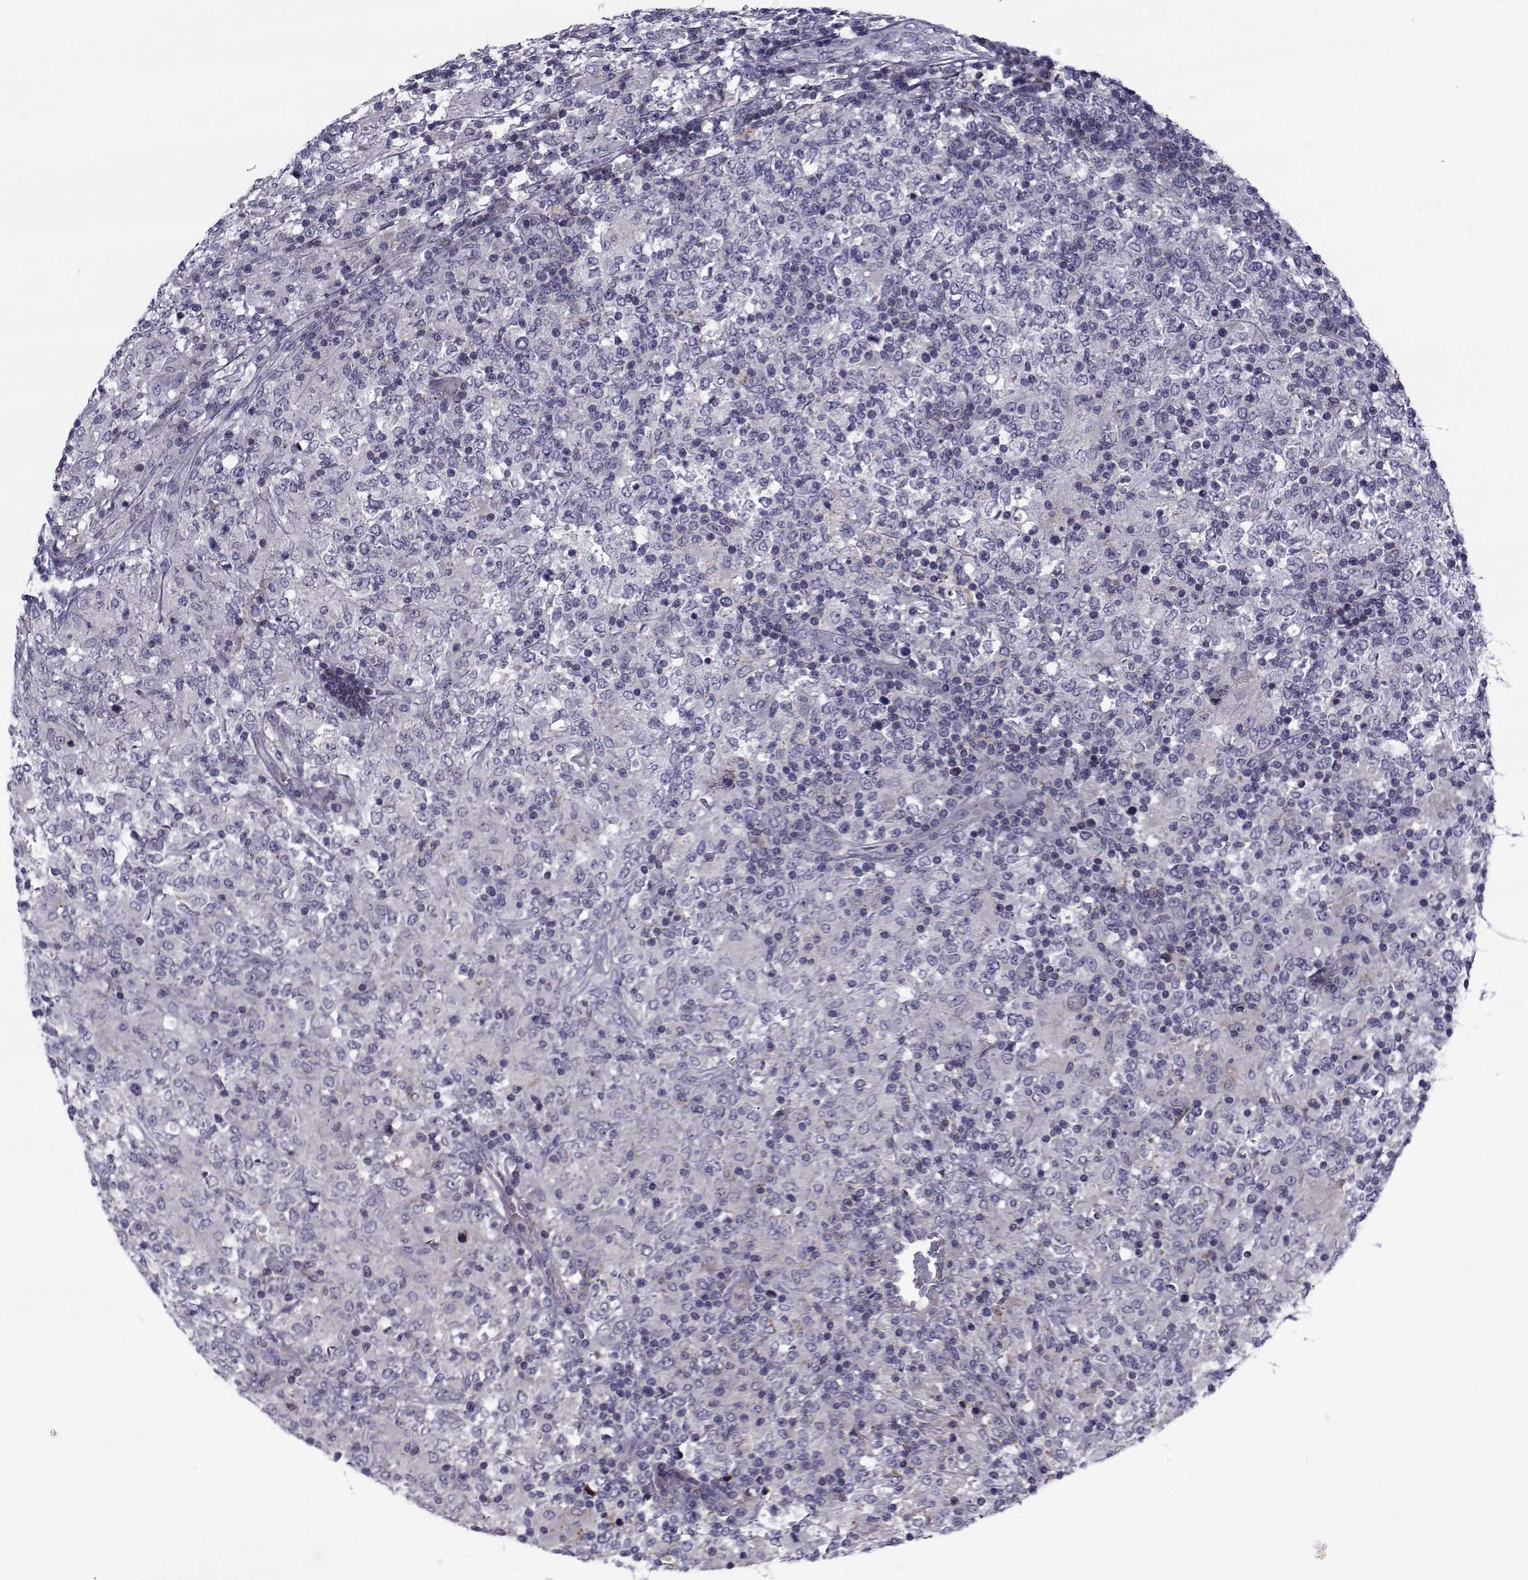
{"staining": {"intensity": "negative", "quantity": "none", "location": "none"}, "tissue": "lymphoma", "cell_type": "Tumor cells", "image_type": "cancer", "snomed": [{"axis": "morphology", "description": "Malignant lymphoma, non-Hodgkin's type, High grade"}, {"axis": "topography", "description": "Lymph node"}], "caption": "Lymphoma was stained to show a protein in brown. There is no significant positivity in tumor cells. Nuclei are stained in blue.", "gene": "LRRC27", "patient": {"sex": "female", "age": 84}}